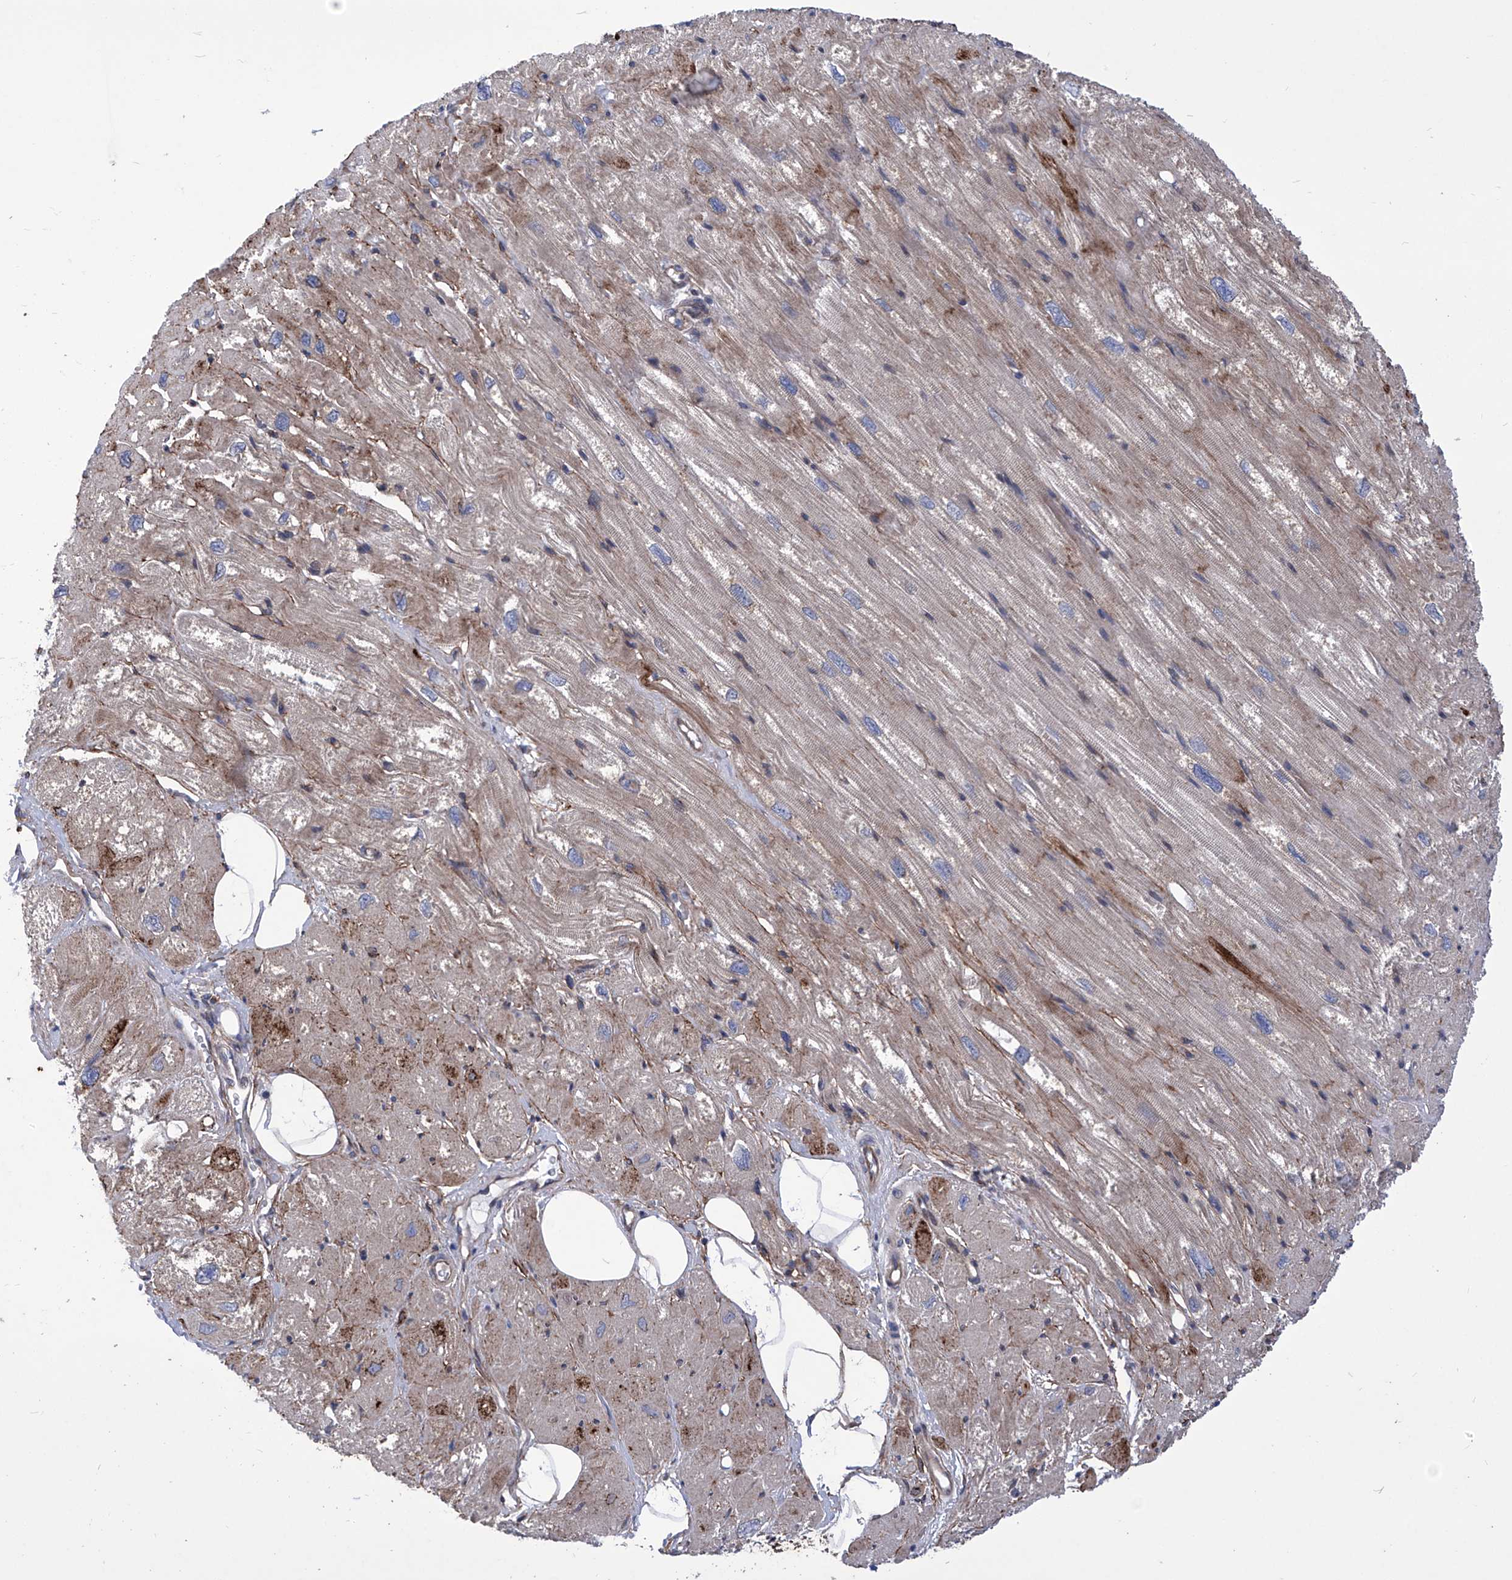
{"staining": {"intensity": "moderate", "quantity": "<25%", "location": "cytoplasmic/membranous"}, "tissue": "heart muscle", "cell_type": "Cardiomyocytes", "image_type": "normal", "snomed": [{"axis": "morphology", "description": "Normal tissue, NOS"}, {"axis": "topography", "description": "Heart"}], "caption": "A histopathology image of heart muscle stained for a protein shows moderate cytoplasmic/membranous brown staining in cardiomyocytes.", "gene": "KTI12", "patient": {"sex": "male", "age": 50}}